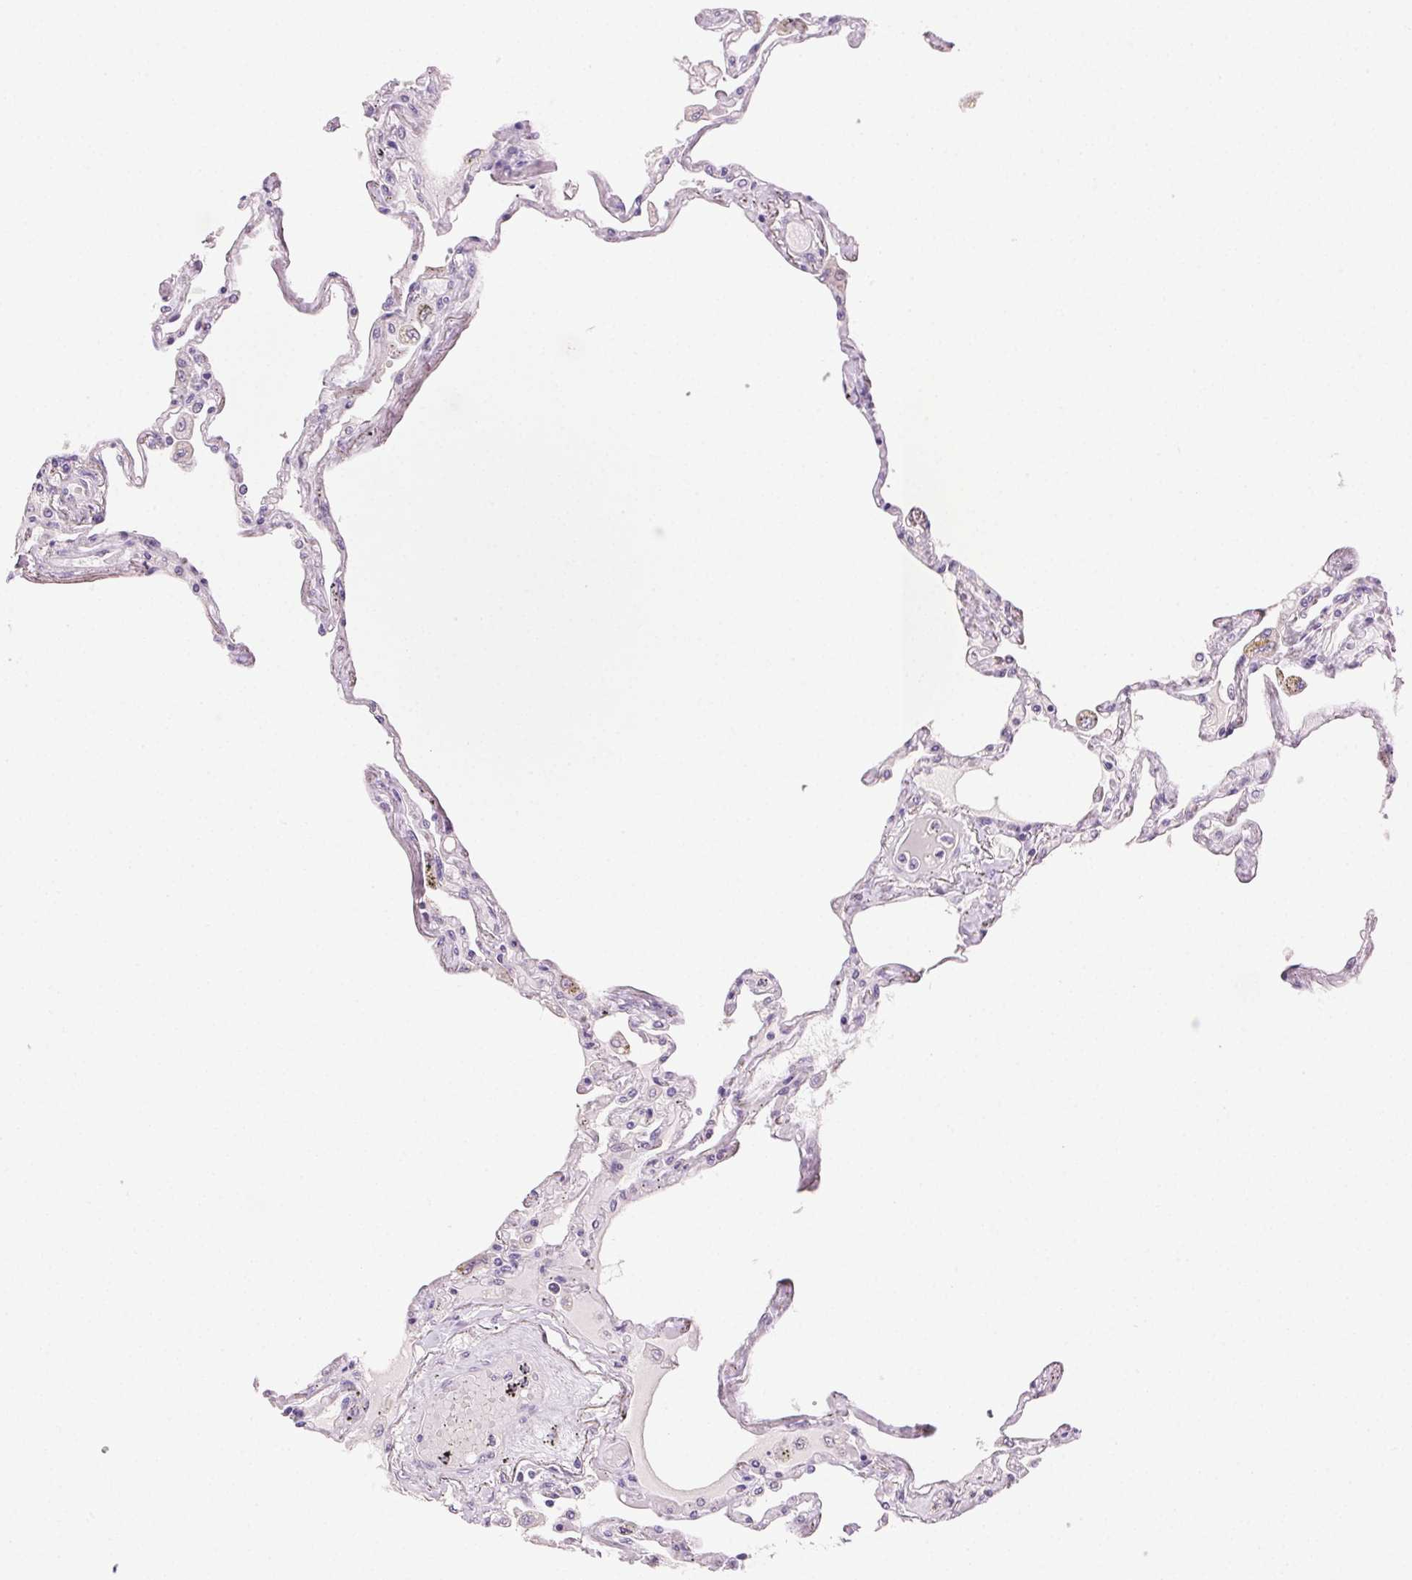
{"staining": {"intensity": "negative", "quantity": "none", "location": "none"}, "tissue": "lung", "cell_type": "Alveolar cells", "image_type": "normal", "snomed": [{"axis": "morphology", "description": "Normal tissue, NOS"}, {"axis": "morphology", "description": "Adenocarcinoma, NOS"}, {"axis": "topography", "description": "Cartilage tissue"}, {"axis": "topography", "description": "Lung"}], "caption": "Immunohistochemical staining of normal lung displays no significant positivity in alveolar cells. (DAB immunohistochemistry (IHC) visualized using brightfield microscopy, high magnification).", "gene": "CLDN10", "patient": {"sex": "female", "age": 67}}